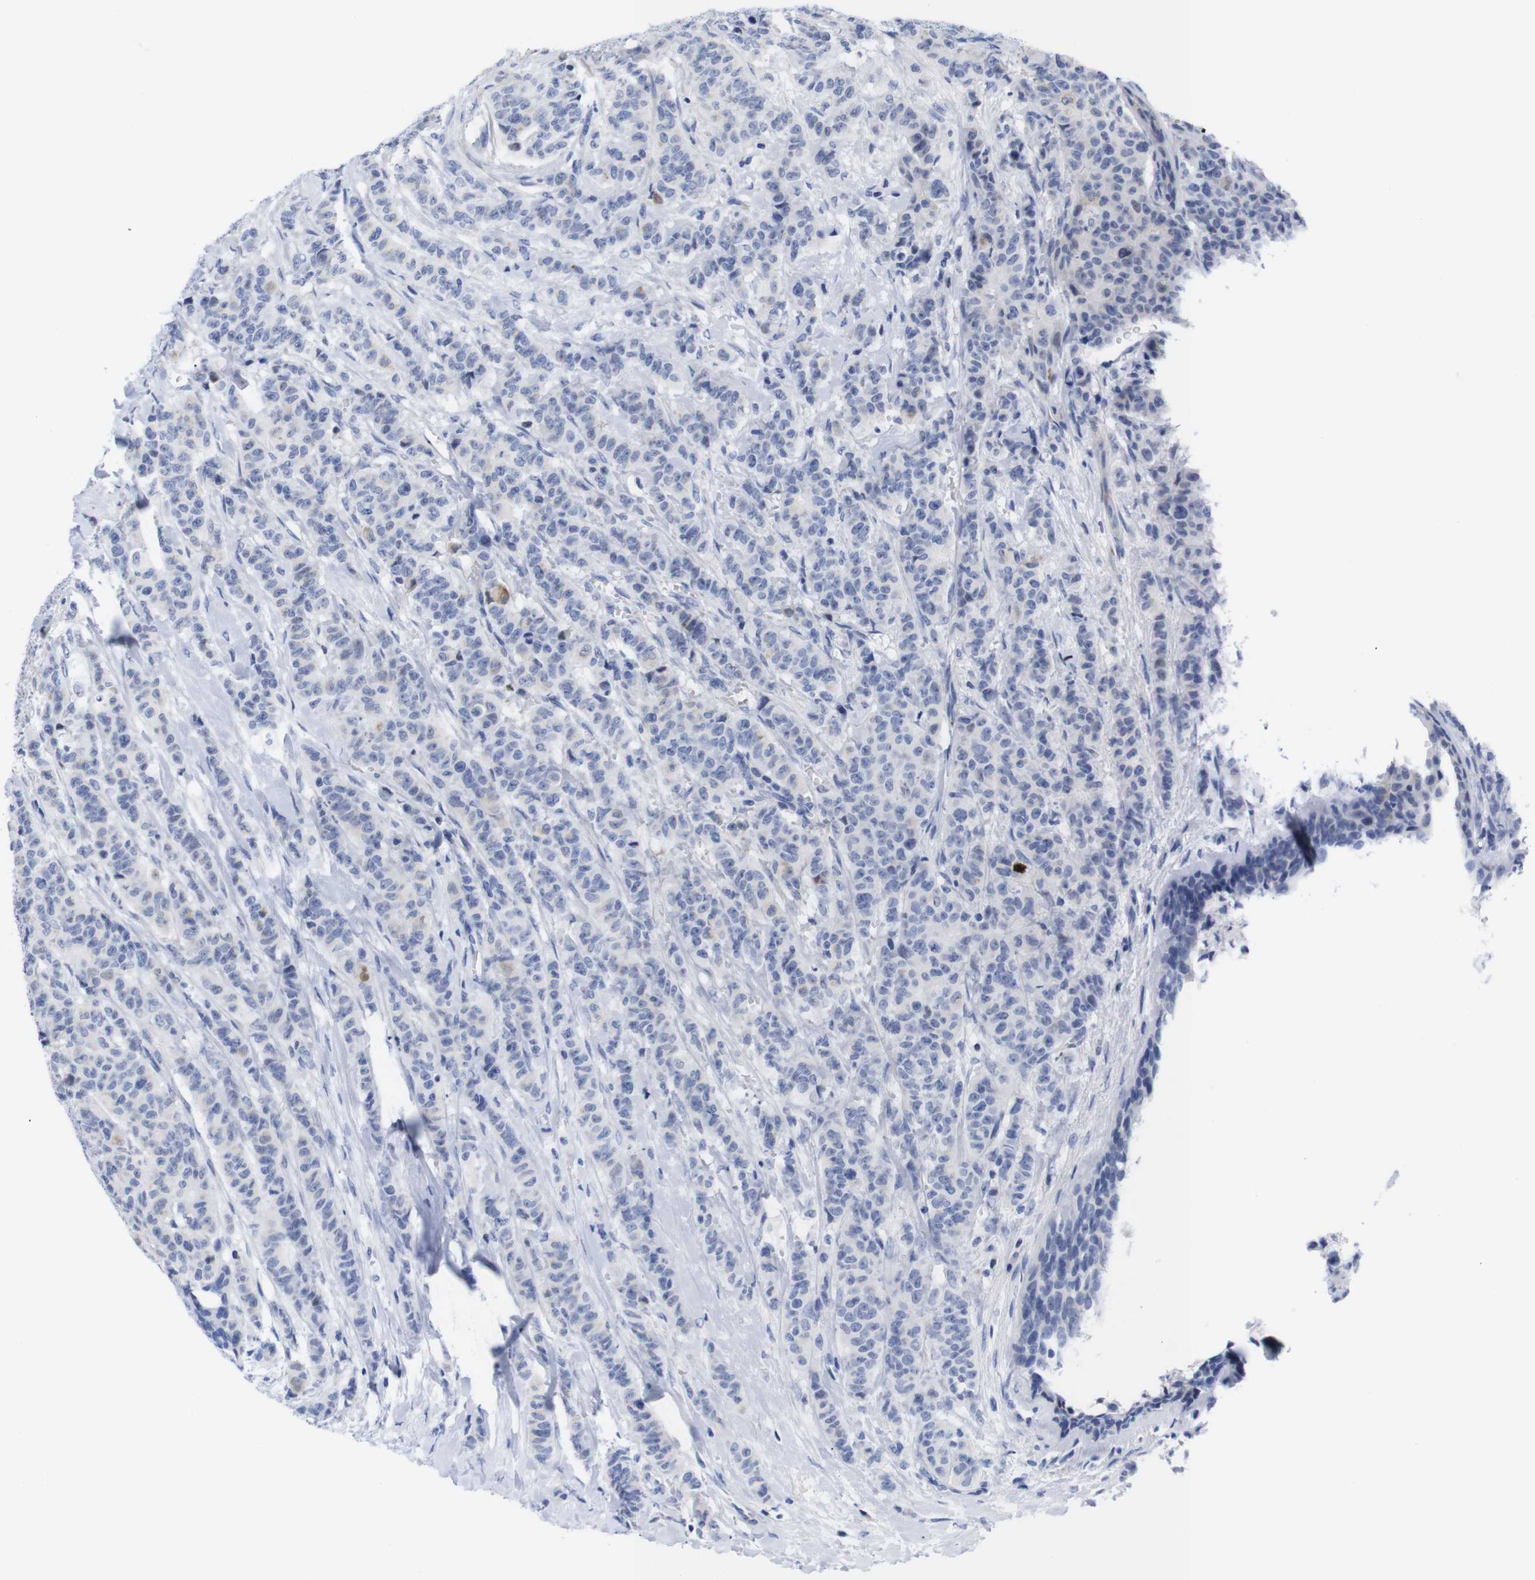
{"staining": {"intensity": "negative", "quantity": "none", "location": "none"}, "tissue": "breast cancer", "cell_type": "Tumor cells", "image_type": "cancer", "snomed": [{"axis": "morphology", "description": "Normal tissue, NOS"}, {"axis": "morphology", "description": "Duct carcinoma"}, {"axis": "topography", "description": "Breast"}], "caption": "Micrograph shows no protein staining in tumor cells of breast cancer (intraductal carcinoma) tissue.", "gene": "LRRC55", "patient": {"sex": "female", "age": 40}}